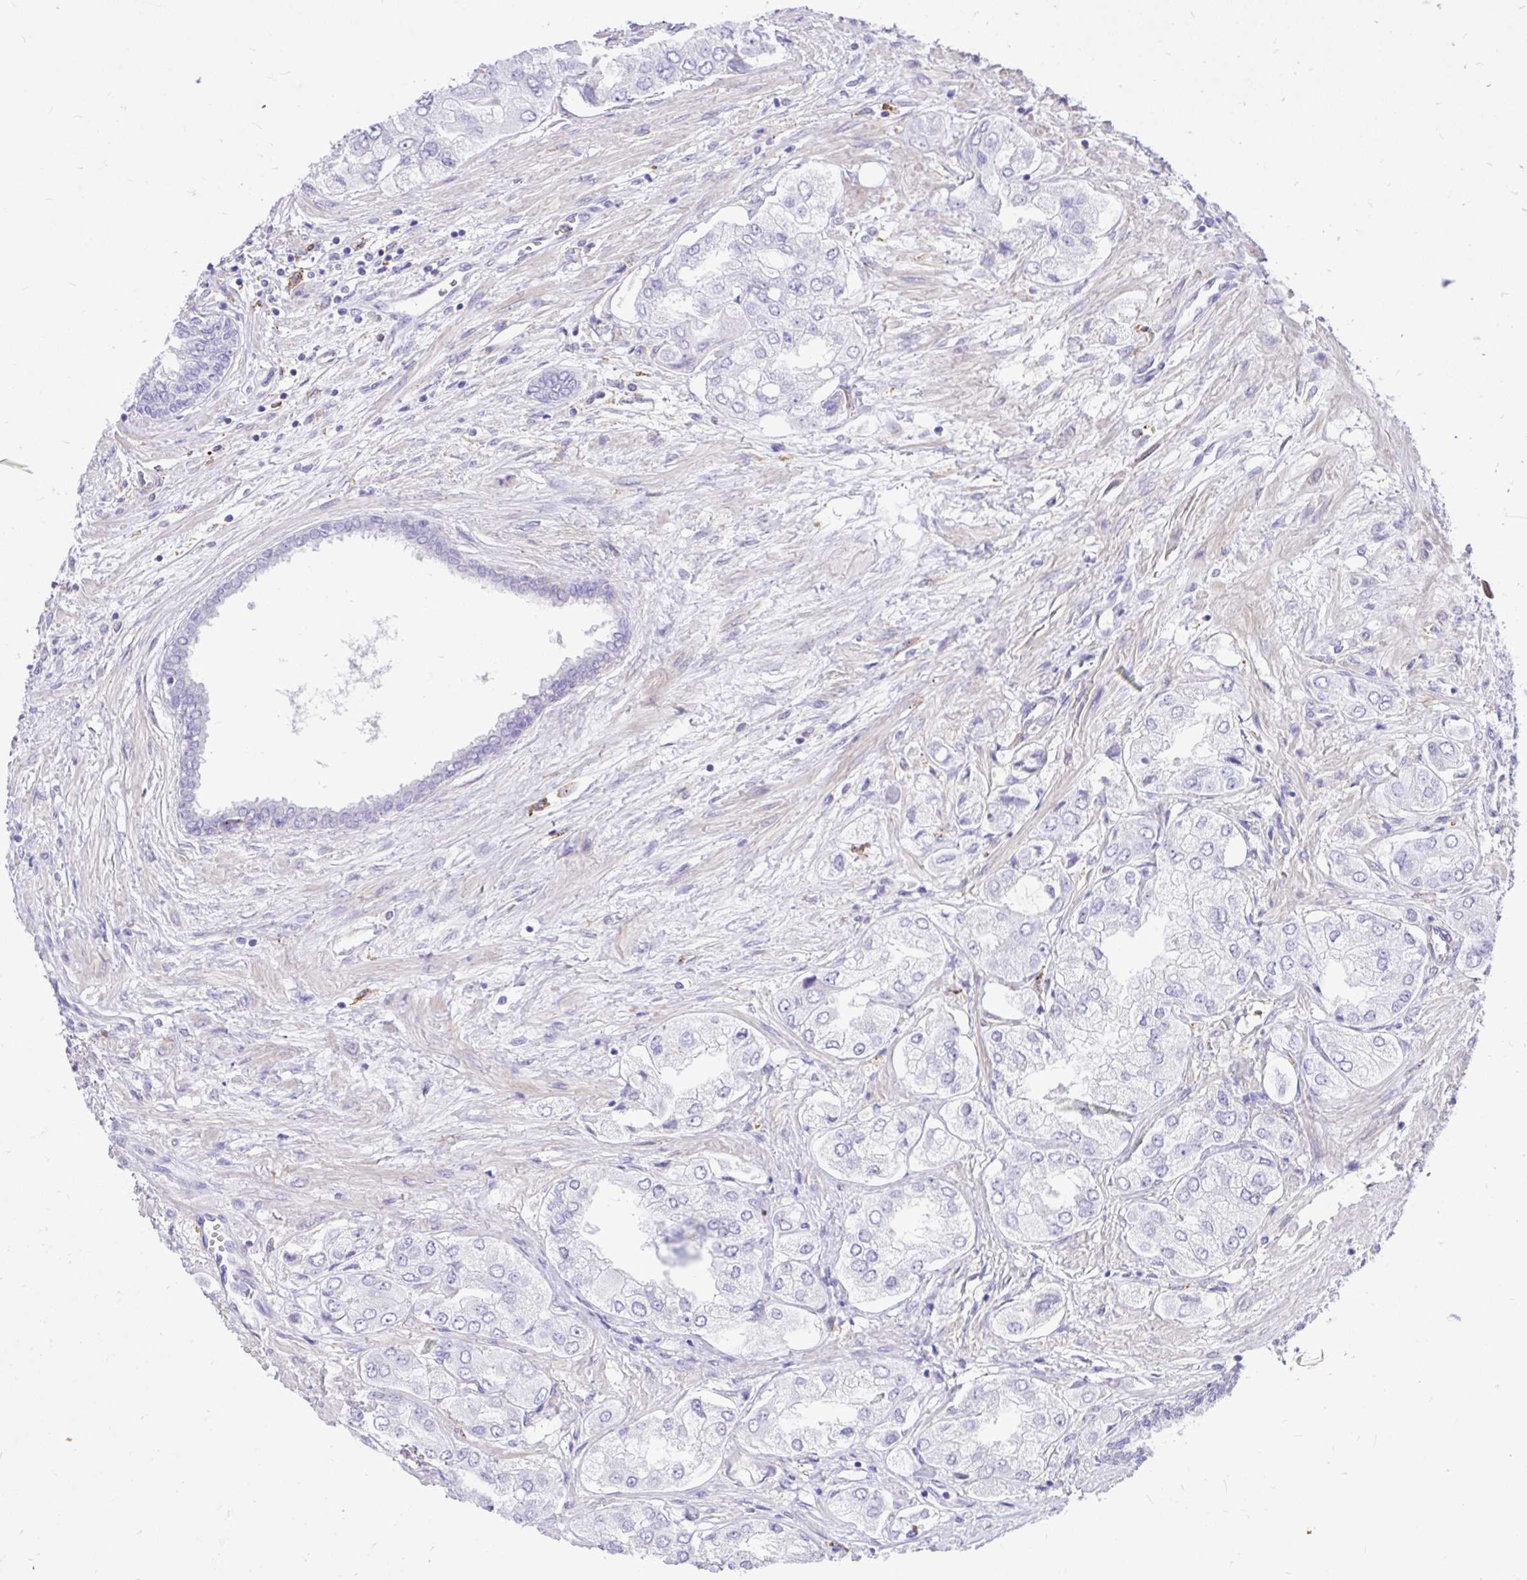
{"staining": {"intensity": "negative", "quantity": "none", "location": "none"}, "tissue": "prostate cancer", "cell_type": "Tumor cells", "image_type": "cancer", "snomed": [{"axis": "morphology", "description": "Adenocarcinoma, Low grade"}, {"axis": "topography", "description": "Prostate"}], "caption": "Photomicrograph shows no protein positivity in tumor cells of prostate low-grade adenocarcinoma tissue.", "gene": "TLR7", "patient": {"sex": "male", "age": 69}}